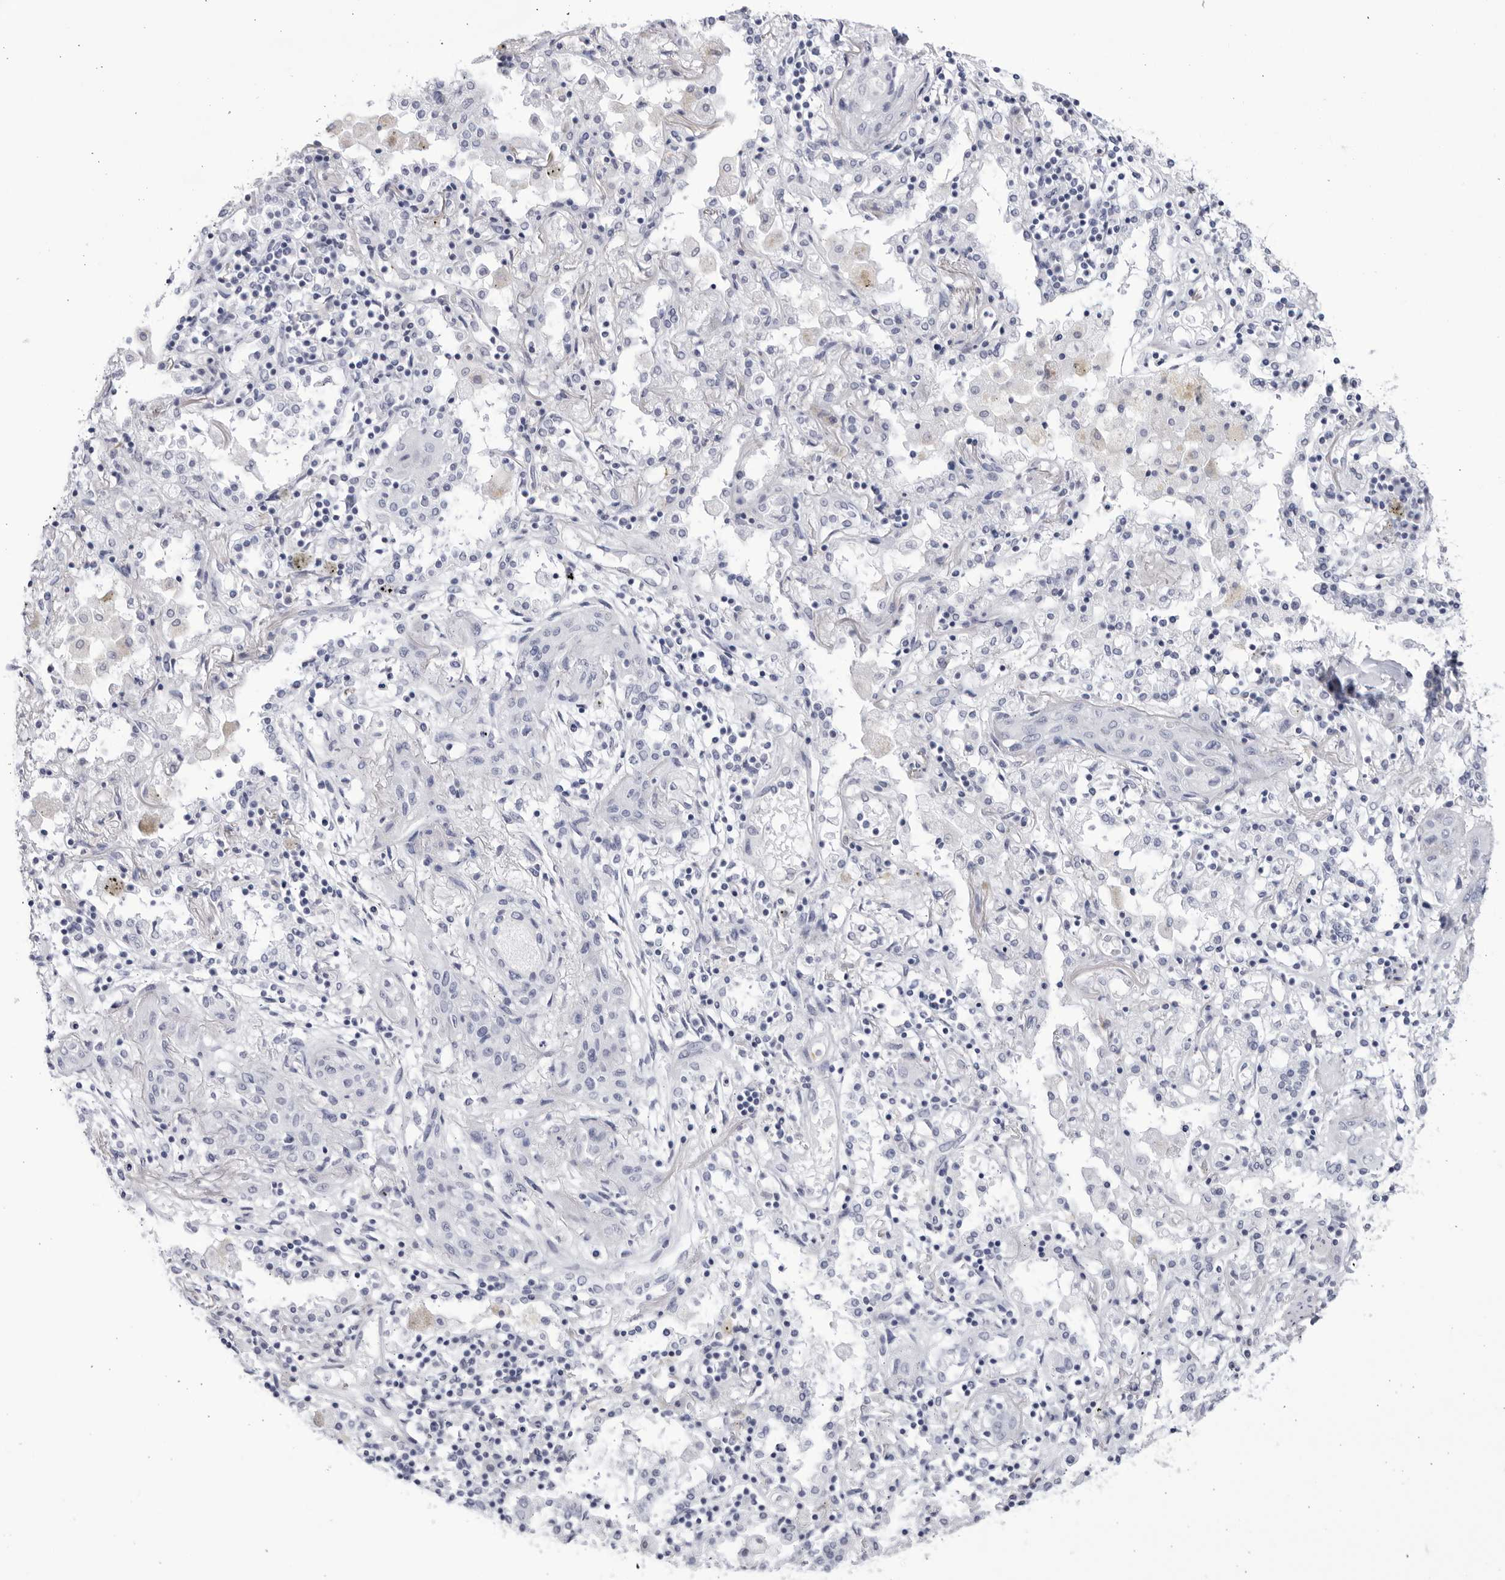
{"staining": {"intensity": "negative", "quantity": "none", "location": "none"}, "tissue": "lung cancer", "cell_type": "Tumor cells", "image_type": "cancer", "snomed": [{"axis": "morphology", "description": "Squamous cell carcinoma, NOS"}, {"axis": "topography", "description": "Lung"}], "caption": "High magnification brightfield microscopy of lung cancer stained with DAB (brown) and counterstained with hematoxylin (blue): tumor cells show no significant expression.", "gene": "CNBD1", "patient": {"sex": "female", "age": 47}}